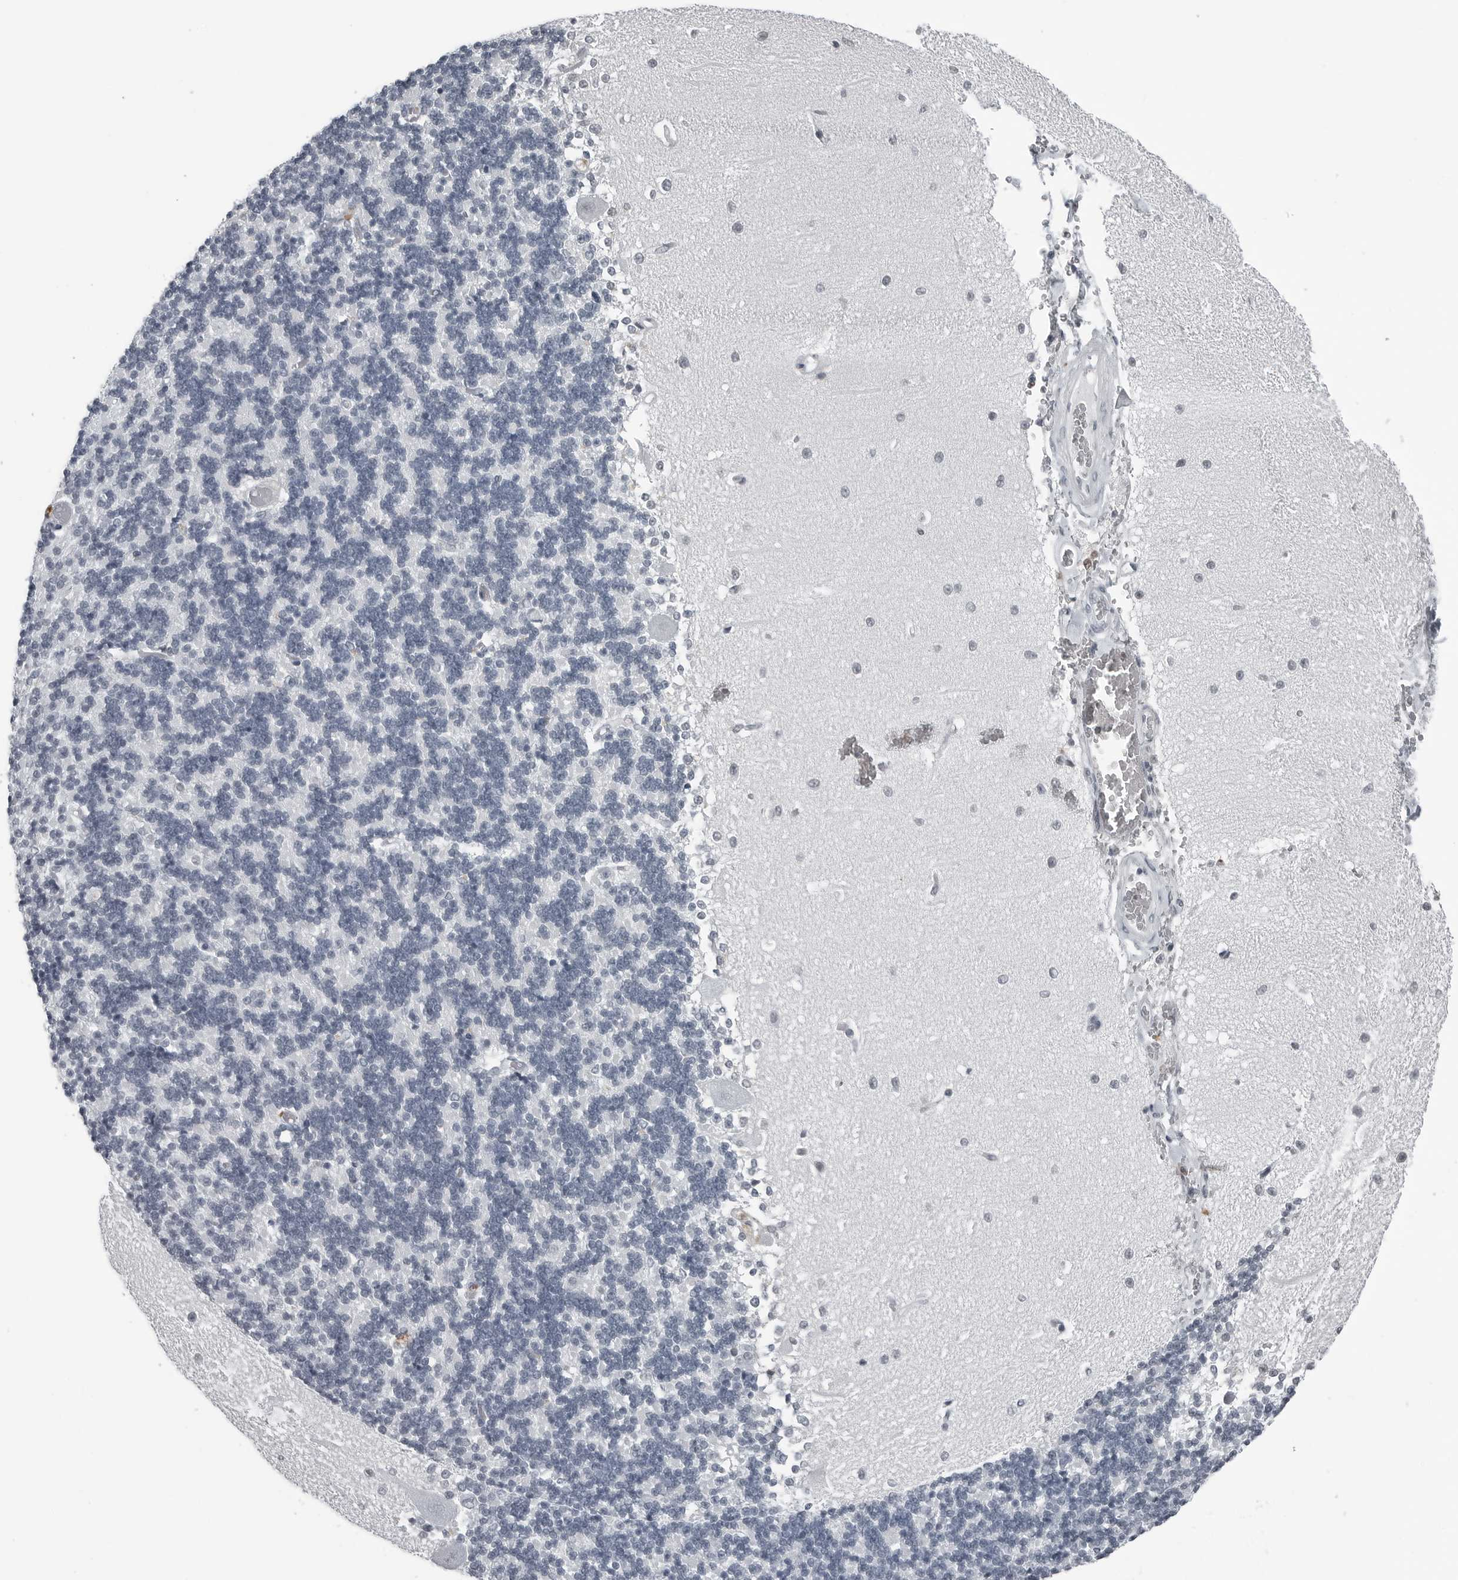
{"staining": {"intensity": "negative", "quantity": "none", "location": "none"}, "tissue": "cerebellum", "cell_type": "Cells in granular layer", "image_type": "normal", "snomed": [{"axis": "morphology", "description": "Normal tissue, NOS"}, {"axis": "topography", "description": "Cerebellum"}], "caption": "This micrograph is of benign cerebellum stained with immunohistochemistry (IHC) to label a protein in brown with the nuclei are counter-stained blue. There is no expression in cells in granular layer.", "gene": "AKR1A1", "patient": {"sex": "male", "age": 37}}